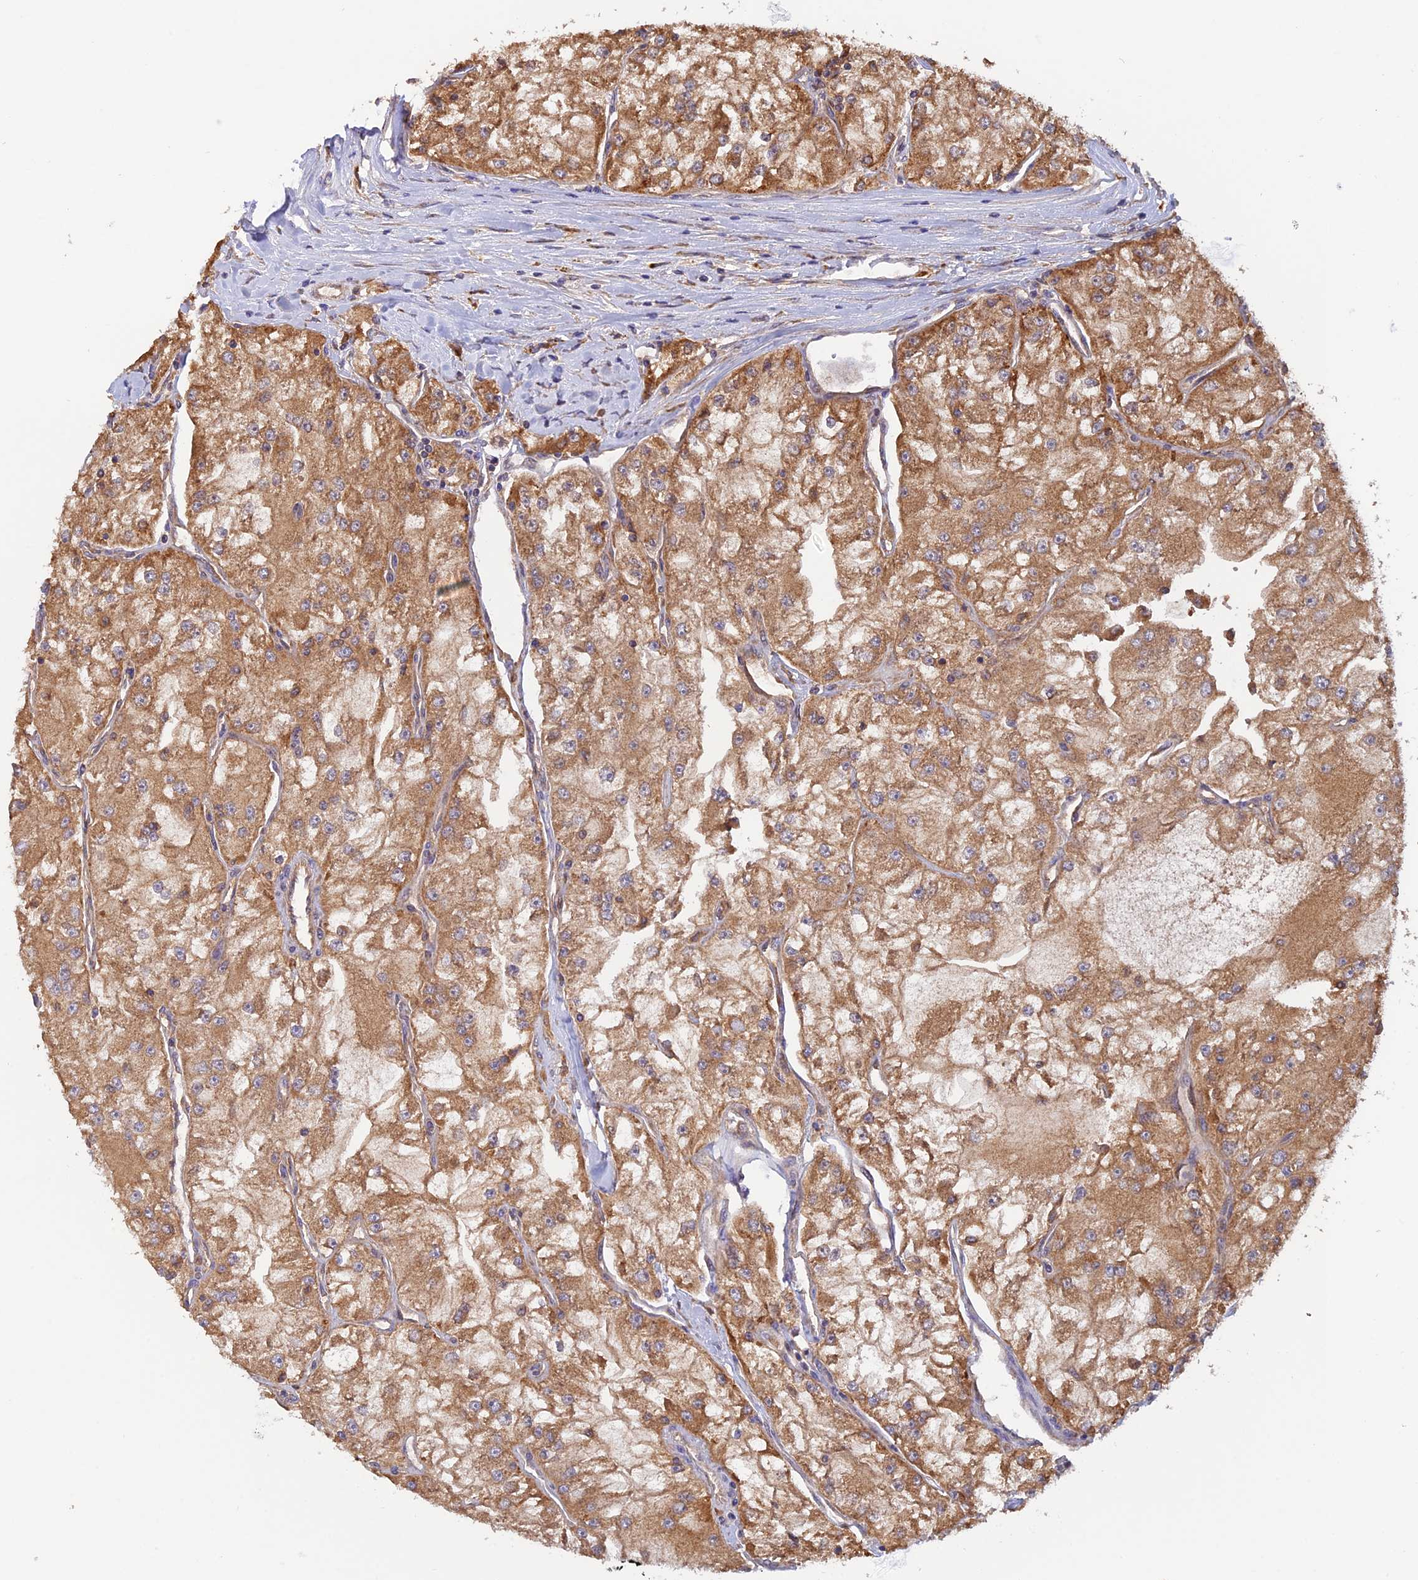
{"staining": {"intensity": "strong", "quantity": ">75%", "location": "cytoplasmic/membranous"}, "tissue": "renal cancer", "cell_type": "Tumor cells", "image_type": "cancer", "snomed": [{"axis": "morphology", "description": "Adenocarcinoma, NOS"}, {"axis": "topography", "description": "Kidney"}], "caption": "Adenocarcinoma (renal) stained for a protein (brown) reveals strong cytoplasmic/membranous positive staining in about >75% of tumor cells.", "gene": "VKORC1", "patient": {"sex": "female", "age": 72}}